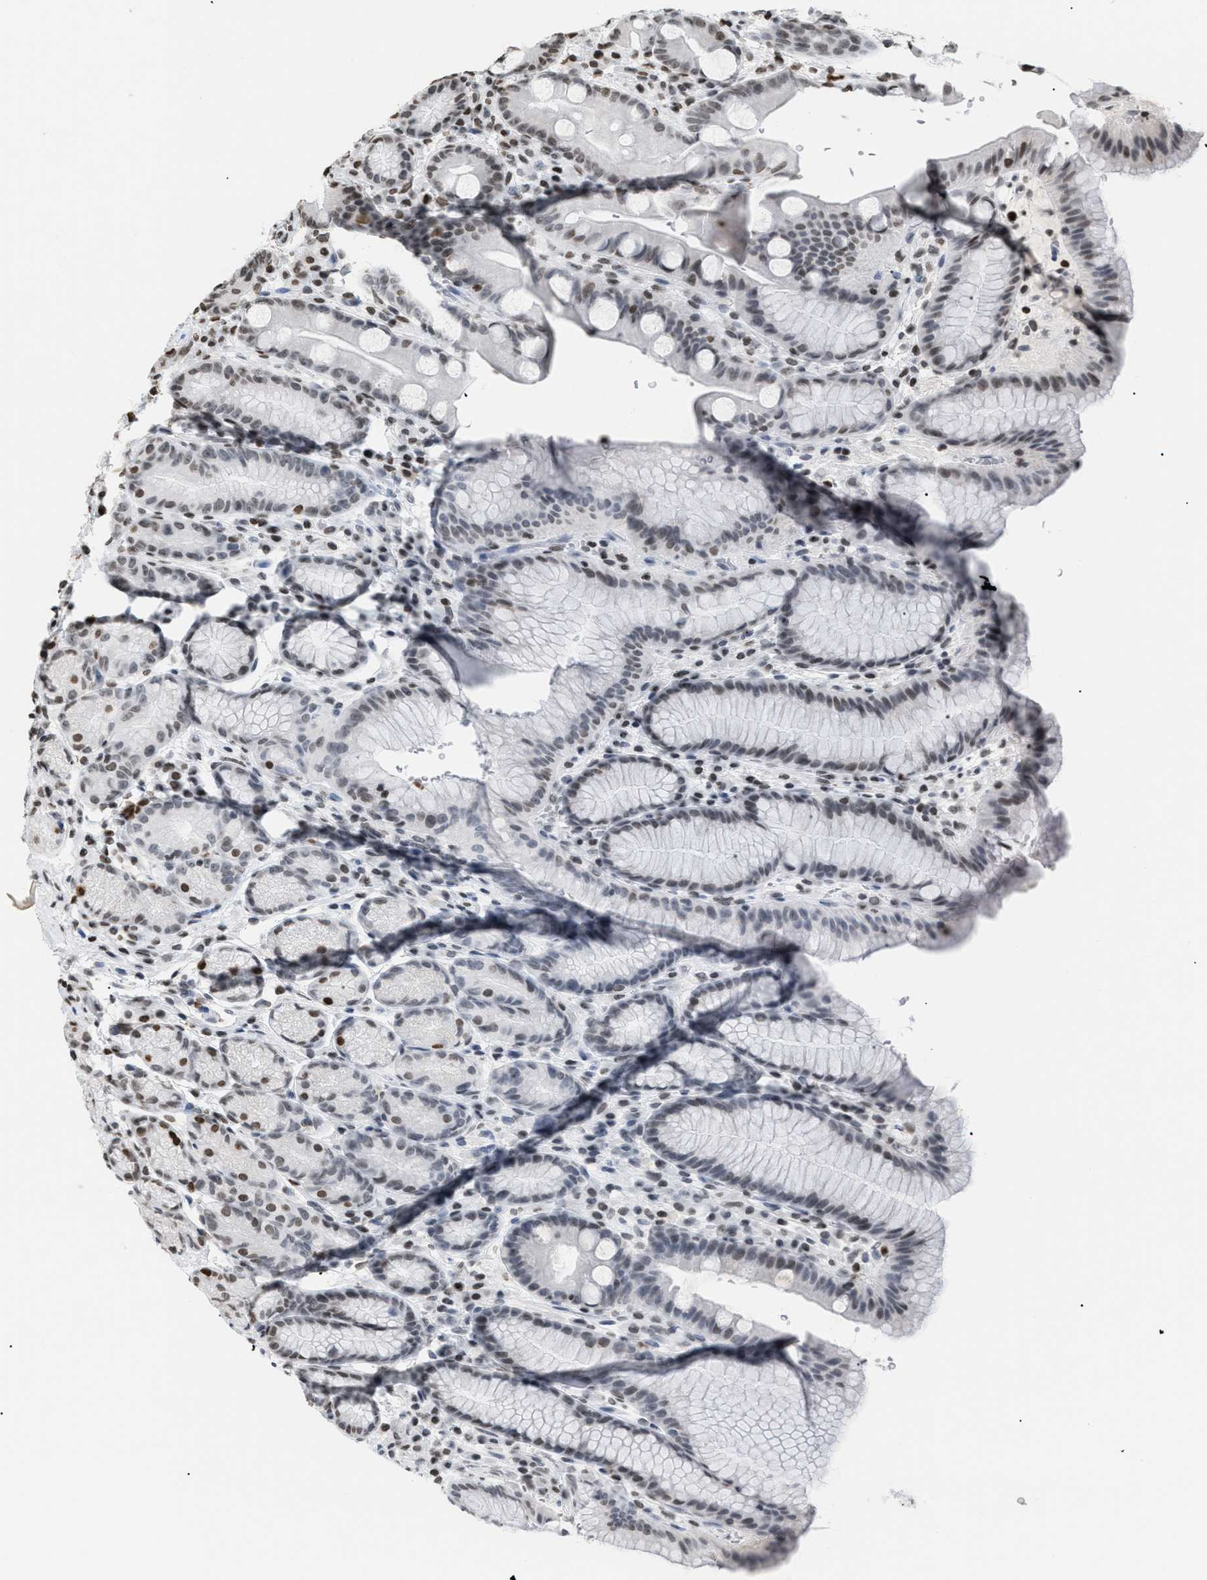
{"staining": {"intensity": "moderate", "quantity": "<25%", "location": "nuclear"}, "tissue": "stomach", "cell_type": "Glandular cells", "image_type": "normal", "snomed": [{"axis": "morphology", "description": "Normal tissue, NOS"}, {"axis": "topography", "description": "Stomach, lower"}], "caption": "Unremarkable stomach shows moderate nuclear positivity in about <25% of glandular cells.", "gene": "HMGN2", "patient": {"sex": "male", "age": 52}}